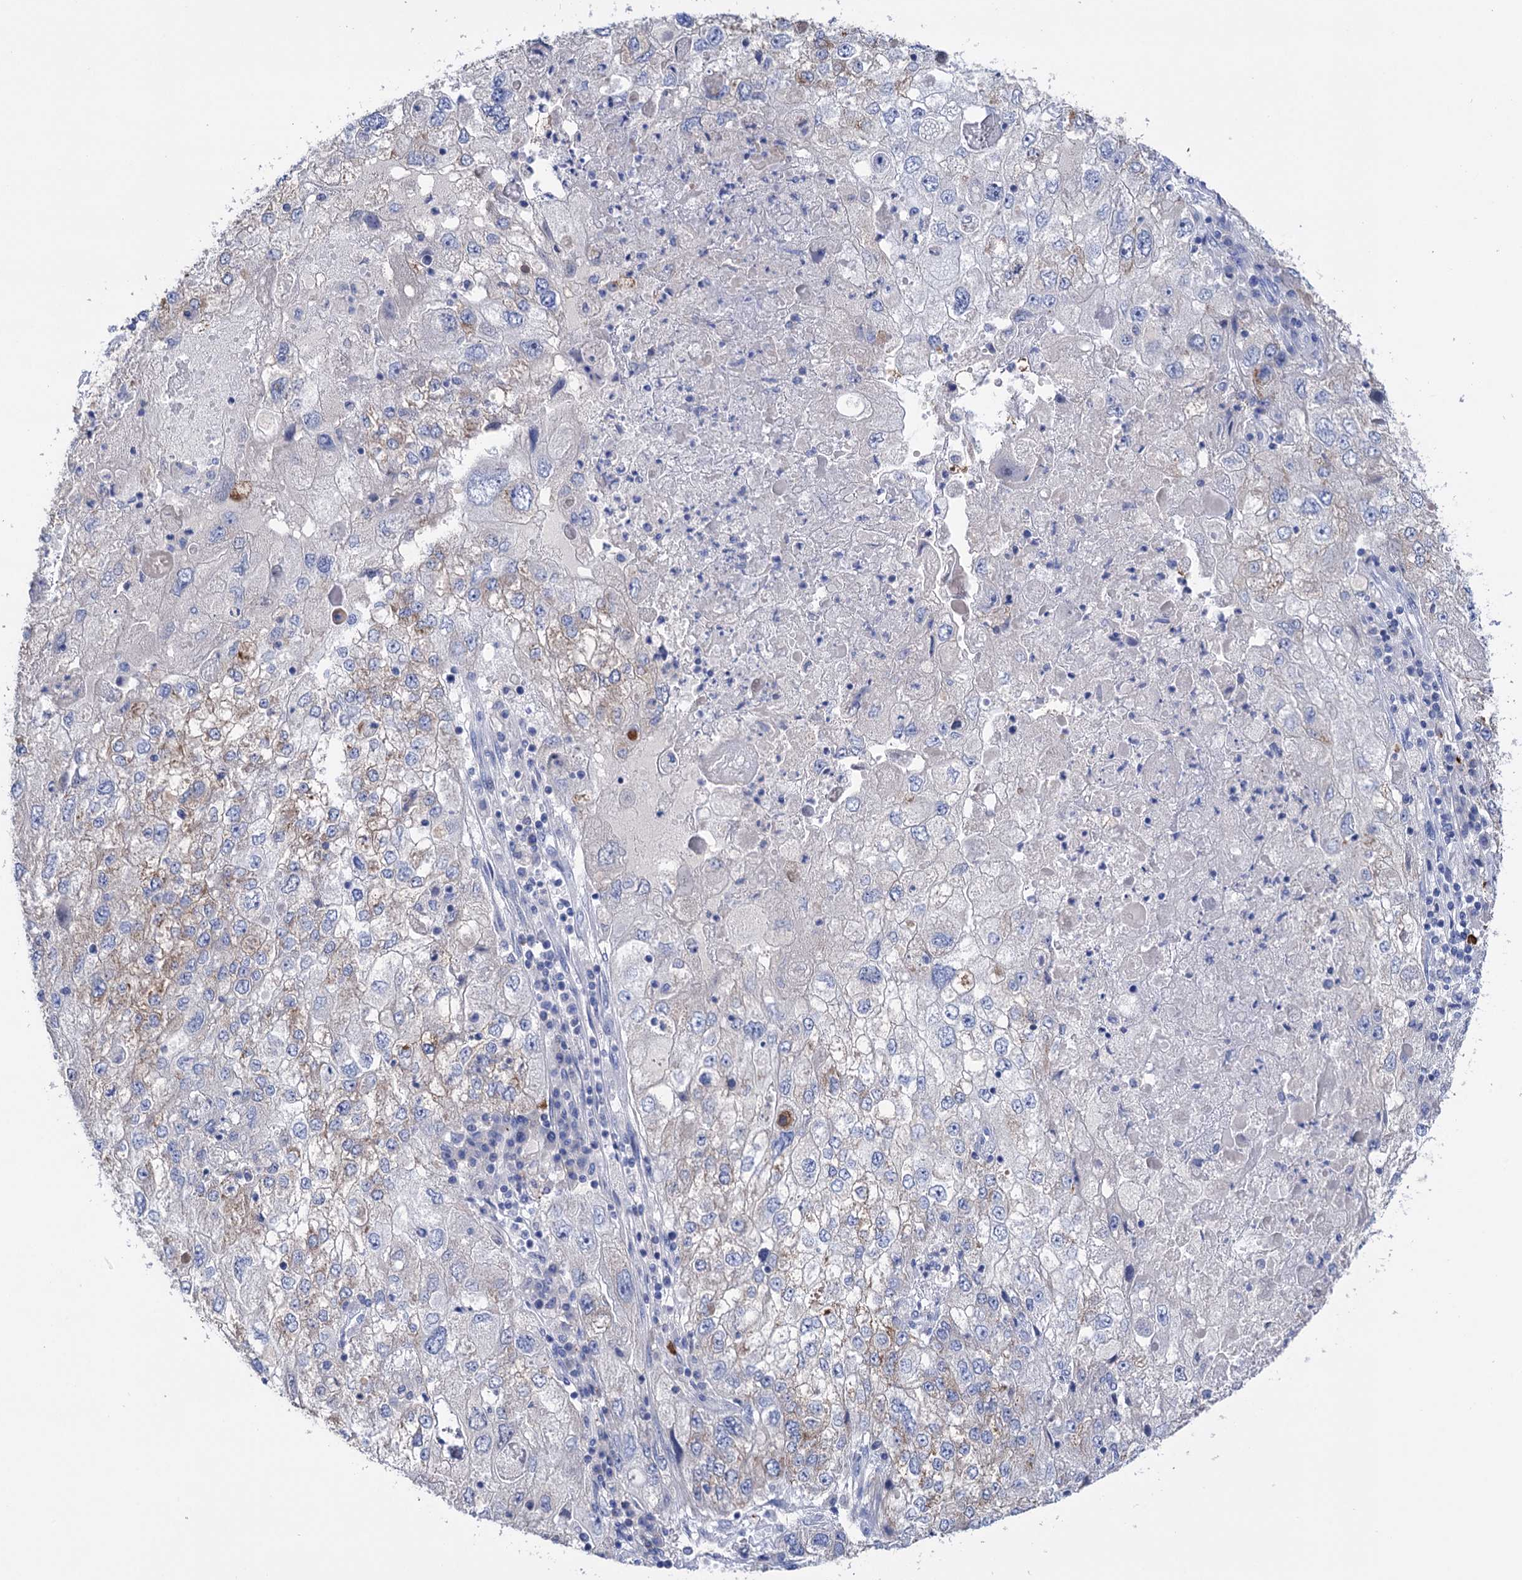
{"staining": {"intensity": "weak", "quantity": "<25%", "location": "cytoplasmic/membranous"}, "tissue": "endometrial cancer", "cell_type": "Tumor cells", "image_type": "cancer", "snomed": [{"axis": "morphology", "description": "Adenocarcinoma, NOS"}, {"axis": "topography", "description": "Endometrium"}], "caption": "Tumor cells are negative for protein expression in human endometrial adenocarcinoma.", "gene": "BBS4", "patient": {"sex": "female", "age": 49}}